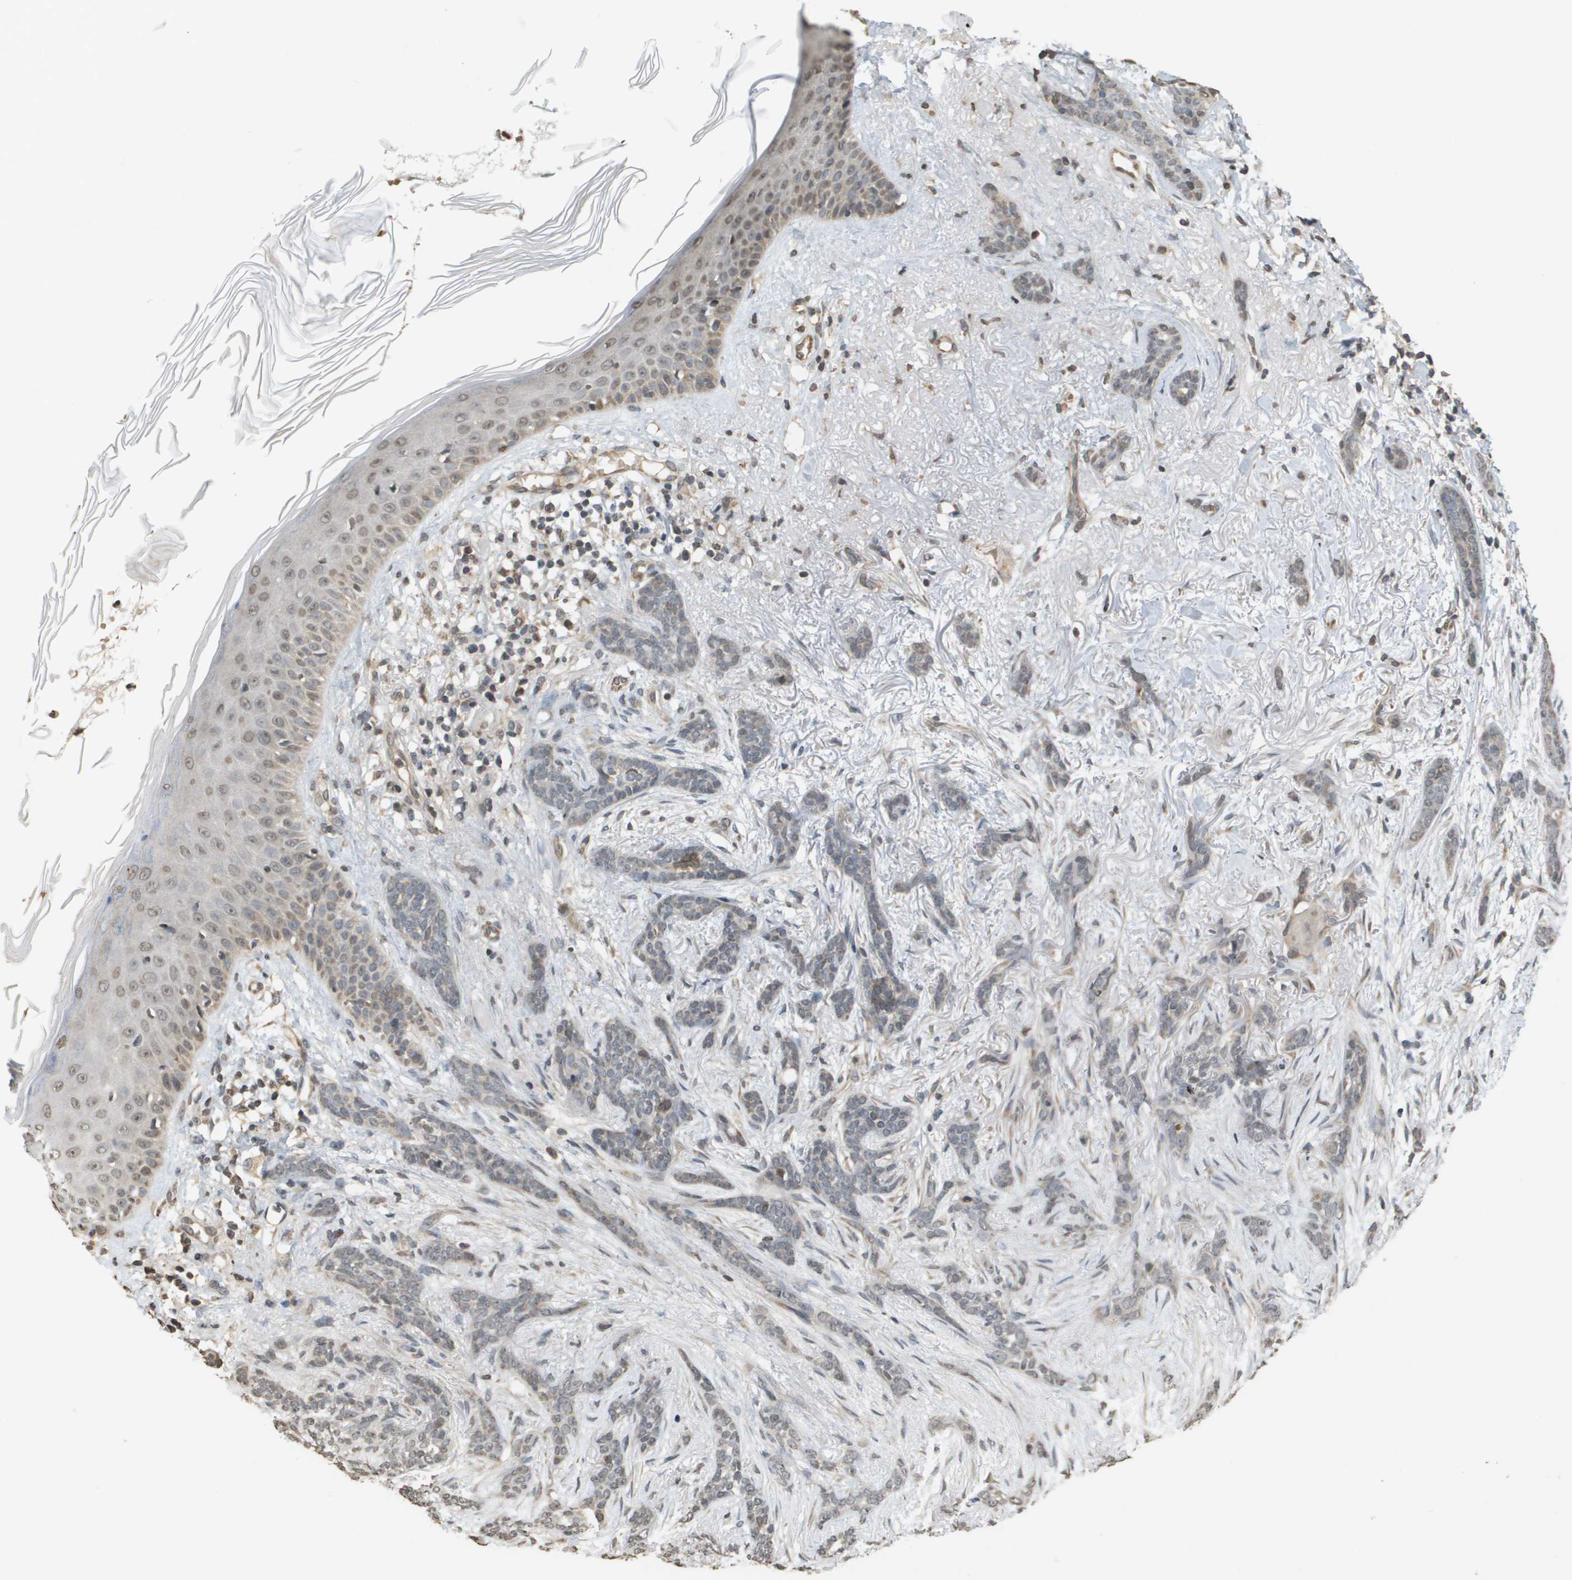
{"staining": {"intensity": "moderate", "quantity": "<25%", "location": "cytoplasmic/membranous"}, "tissue": "skin cancer", "cell_type": "Tumor cells", "image_type": "cancer", "snomed": [{"axis": "morphology", "description": "Basal cell carcinoma"}, {"axis": "morphology", "description": "Adnexal tumor, benign"}, {"axis": "topography", "description": "Skin"}], "caption": "Skin cancer (benign adnexal tumor) stained for a protein (brown) displays moderate cytoplasmic/membranous positive positivity in about <25% of tumor cells.", "gene": "RAB21", "patient": {"sex": "female", "age": 42}}